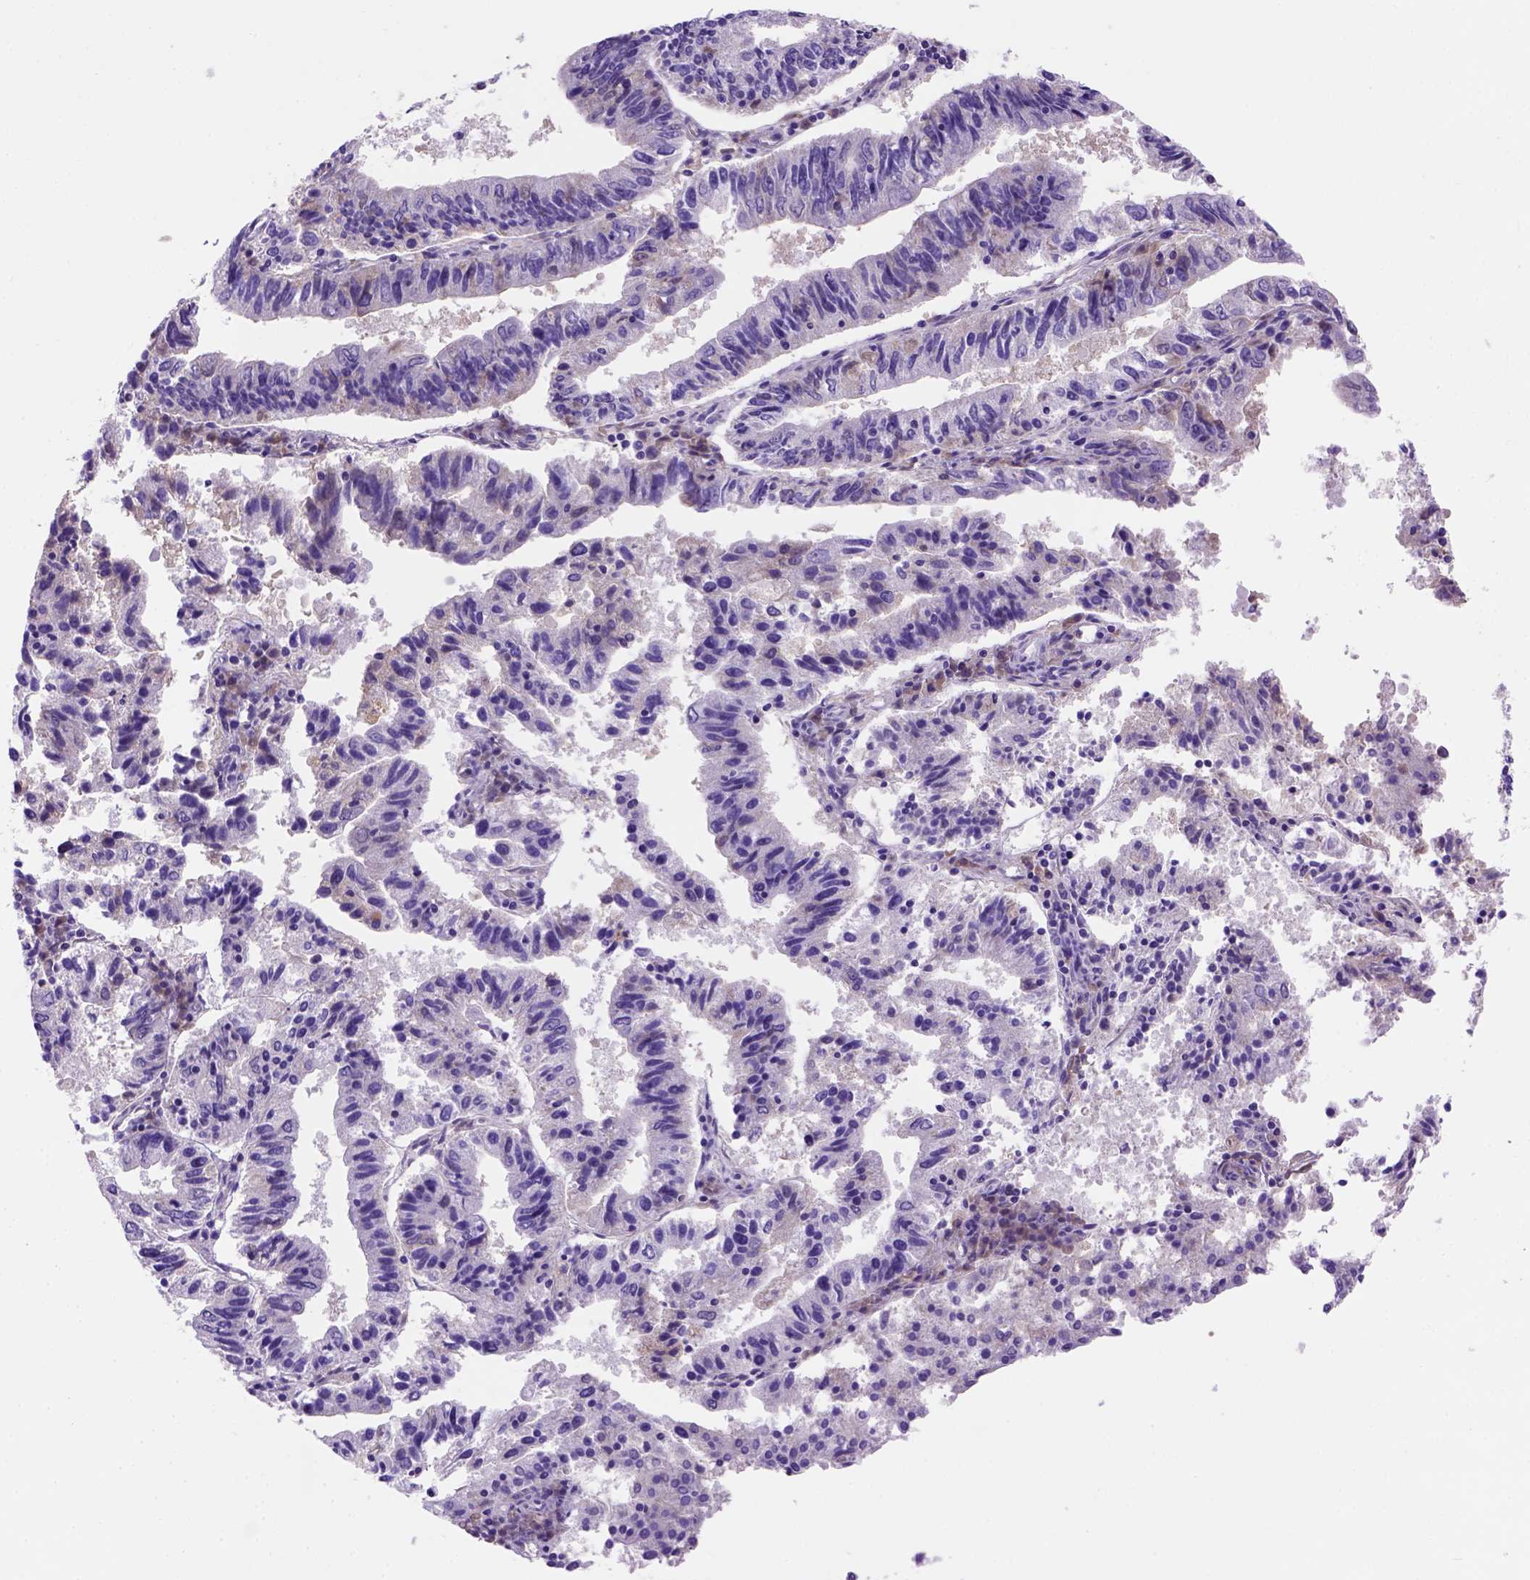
{"staining": {"intensity": "negative", "quantity": "none", "location": "none"}, "tissue": "endometrial cancer", "cell_type": "Tumor cells", "image_type": "cancer", "snomed": [{"axis": "morphology", "description": "Adenocarcinoma, NOS"}, {"axis": "topography", "description": "Endometrium"}], "caption": "The micrograph displays no significant positivity in tumor cells of adenocarcinoma (endometrial). Brightfield microscopy of immunohistochemistry (IHC) stained with DAB (brown) and hematoxylin (blue), captured at high magnification.", "gene": "FAM81B", "patient": {"sex": "female", "age": 82}}